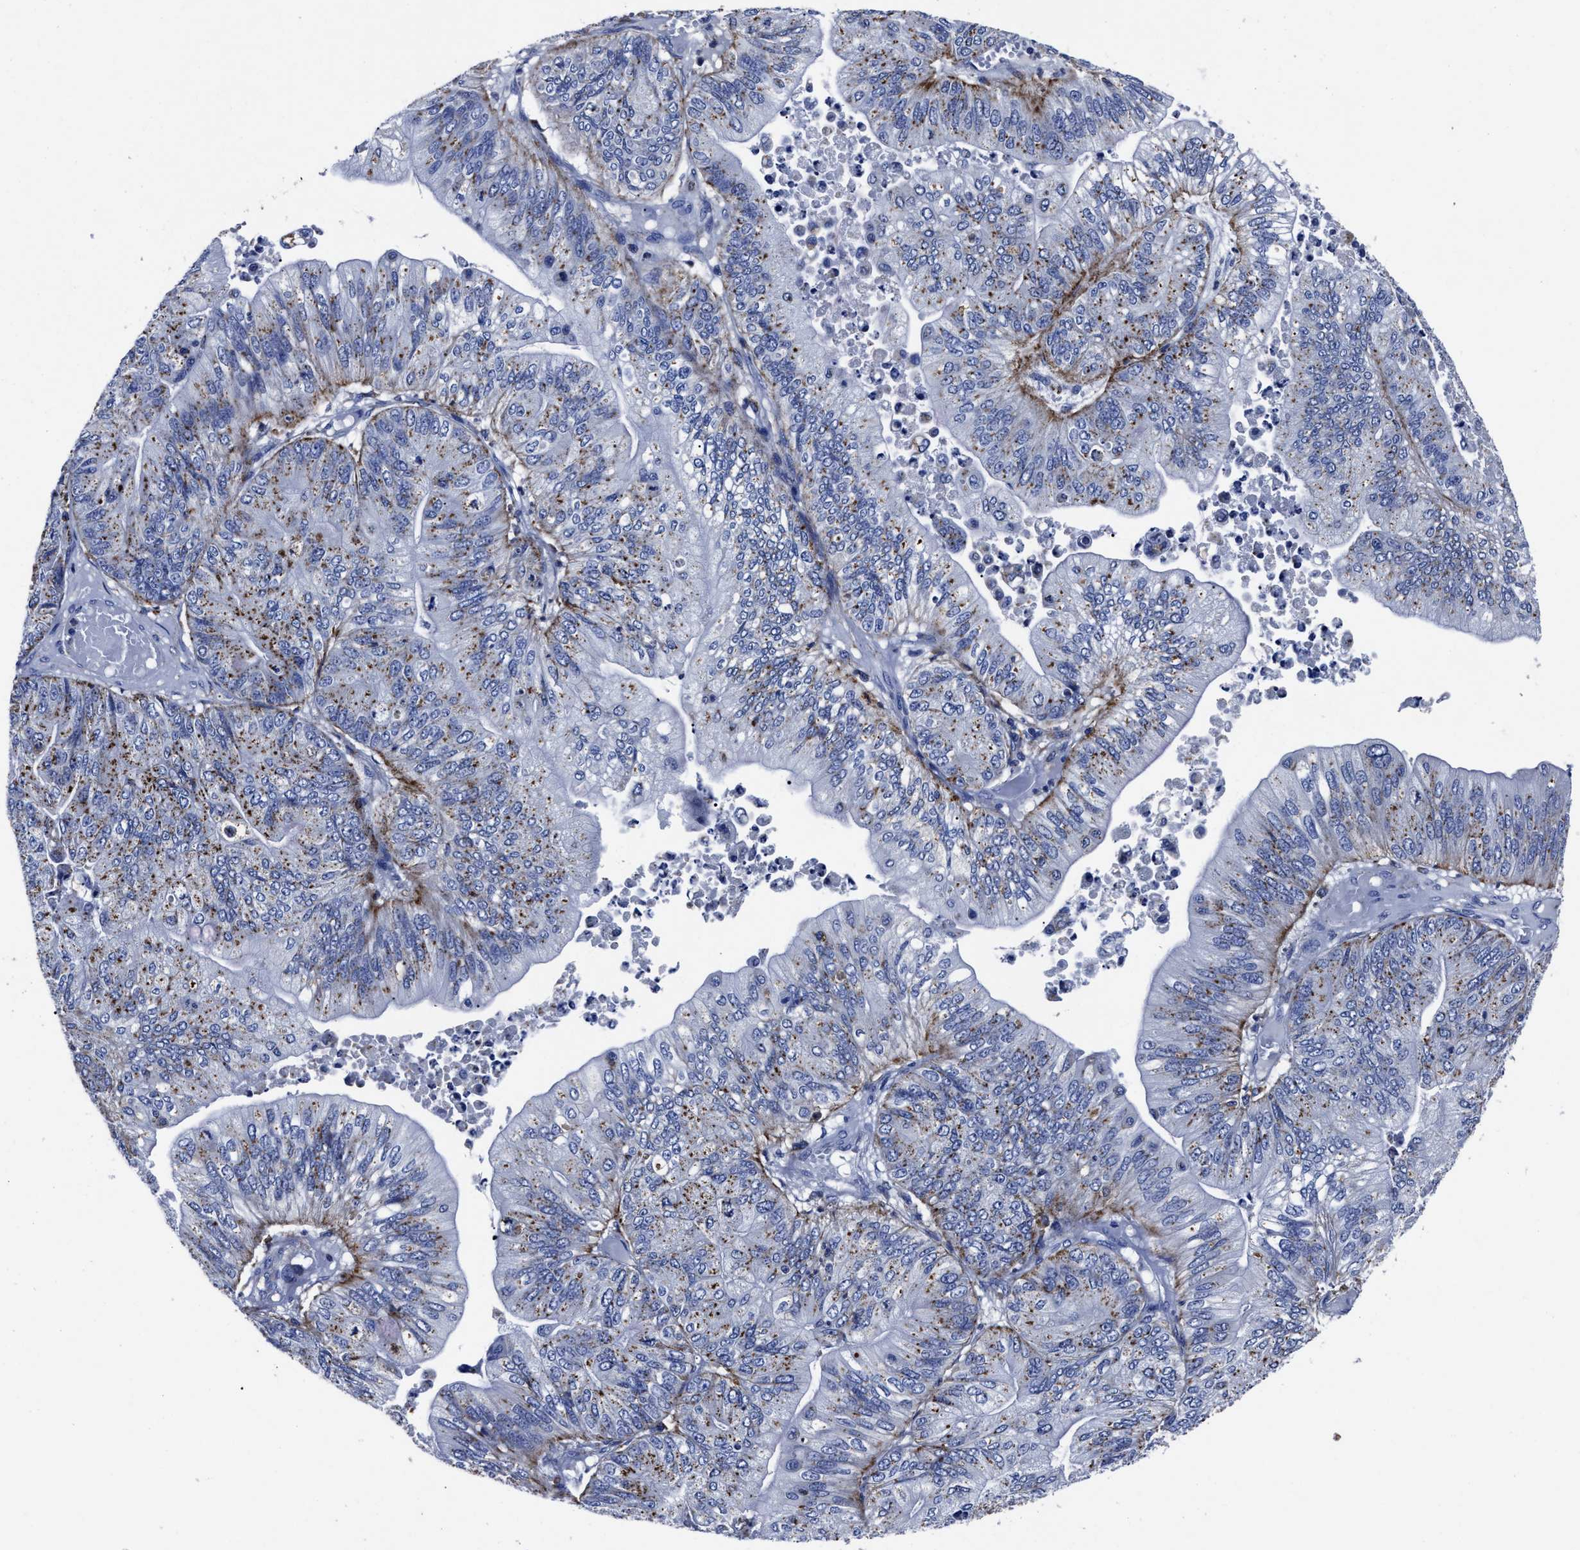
{"staining": {"intensity": "moderate", "quantity": "25%-75%", "location": "cytoplasmic/membranous"}, "tissue": "ovarian cancer", "cell_type": "Tumor cells", "image_type": "cancer", "snomed": [{"axis": "morphology", "description": "Cystadenocarcinoma, mucinous, NOS"}, {"axis": "topography", "description": "Ovary"}], "caption": "IHC (DAB (3,3'-diaminobenzidine)) staining of ovarian cancer exhibits moderate cytoplasmic/membranous protein expression in about 25%-75% of tumor cells.", "gene": "LAMTOR4", "patient": {"sex": "female", "age": 61}}